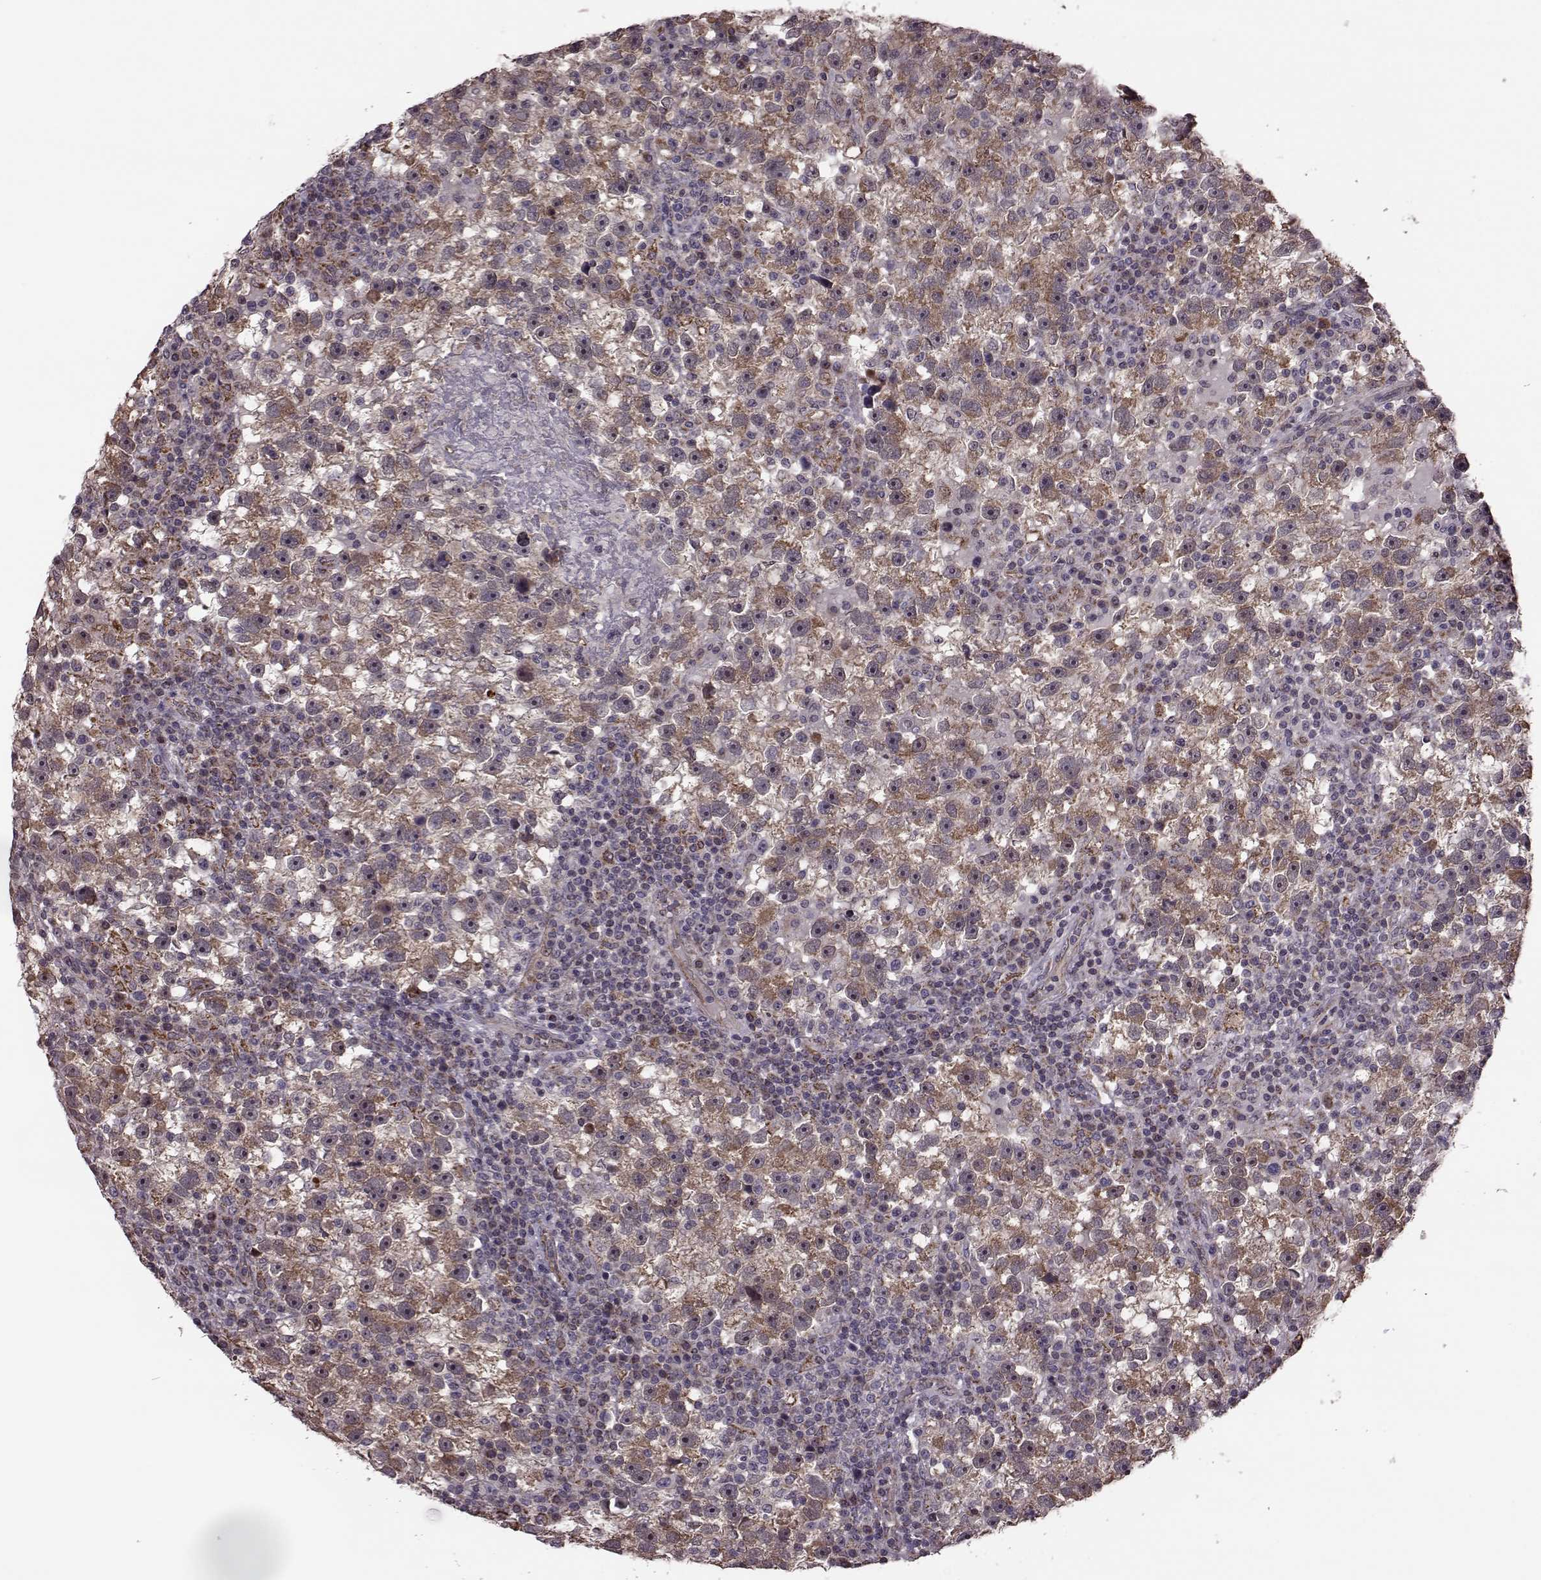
{"staining": {"intensity": "moderate", "quantity": ">75%", "location": "cytoplasmic/membranous"}, "tissue": "testis cancer", "cell_type": "Tumor cells", "image_type": "cancer", "snomed": [{"axis": "morphology", "description": "Seminoma, NOS"}, {"axis": "topography", "description": "Testis"}], "caption": "Immunohistochemistry (DAB (3,3'-diaminobenzidine)) staining of human testis cancer (seminoma) exhibits moderate cytoplasmic/membranous protein staining in about >75% of tumor cells. The protein of interest is shown in brown color, while the nuclei are stained blue.", "gene": "PUDP", "patient": {"sex": "male", "age": 47}}